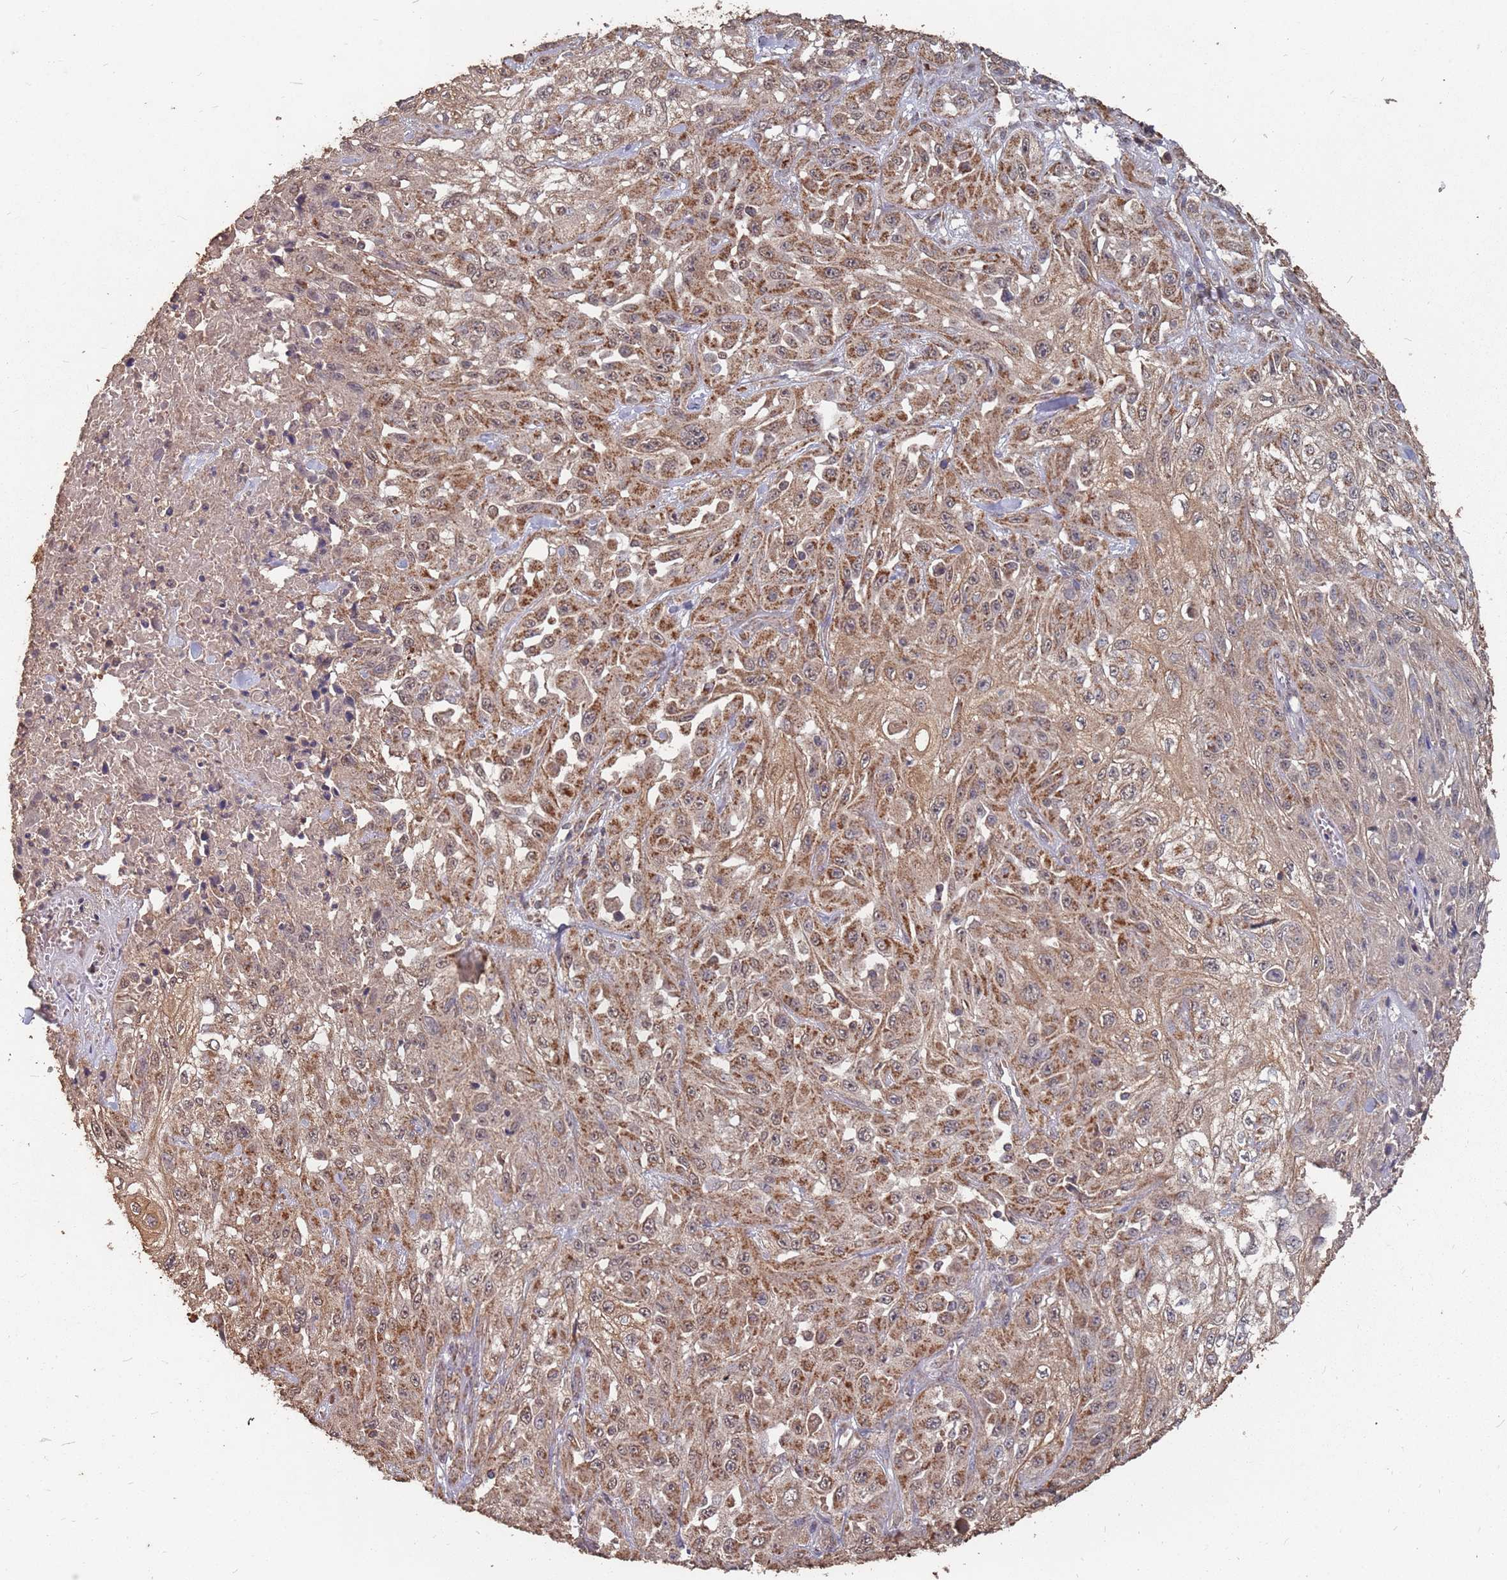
{"staining": {"intensity": "moderate", "quantity": ">75%", "location": "cytoplasmic/membranous"}, "tissue": "skin cancer", "cell_type": "Tumor cells", "image_type": "cancer", "snomed": [{"axis": "morphology", "description": "Squamous cell carcinoma, NOS"}, {"axis": "morphology", "description": "Squamous cell carcinoma, metastatic, NOS"}, {"axis": "topography", "description": "Skin"}, {"axis": "topography", "description": "Lymph node"}], "caption": "Skin cancer tissue demonstrates moderate cytoplasmic/membranous positivity in about >75% of tumor cells, visualized by immunohistochemistry.", "gene": "PRORP", "patient": {"sex": "male", "age": 75}}